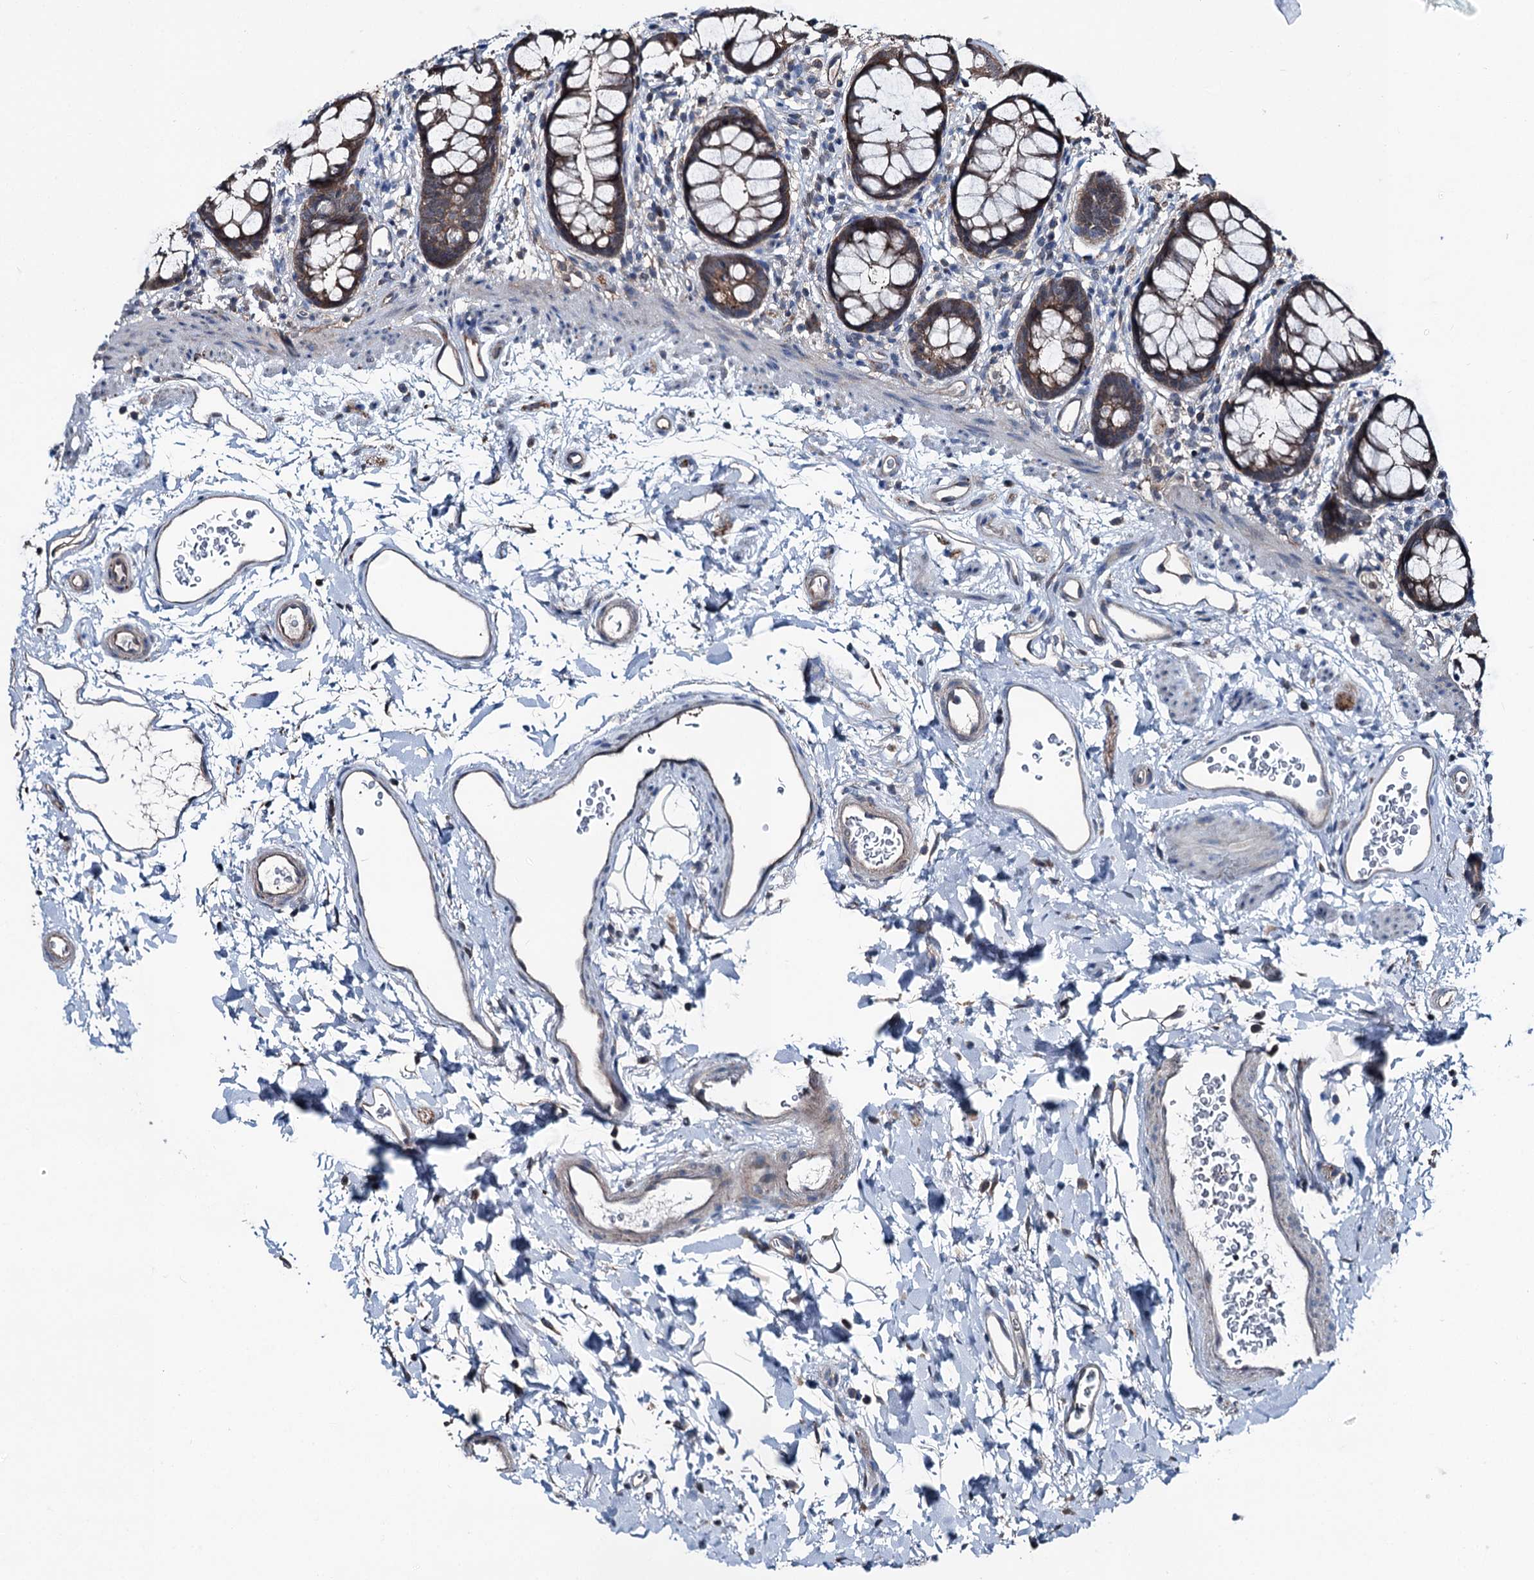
{"staining": {"intensity": "moderate", "quantity": ">75%", "location": "cytoplasmic/membranous"}, "tissue": "rectum", "cell_type": "Glandular cells", "image_type": "normal", "snomed": [{"axis": "morphology", "description": "Normal tissue, NOS"}, {"axis": "topography", "description": "Rectum"}], "caption": "The histopathology image exhibits immunohistochemical staining of normal rectum. There is moderate cytoplasmic/membranous expression is seen in about >75% of glandular cells. Using DAB (3,3'-diaminobenzidine) (brown) and hematoxylin (blue) stains, captured at high magnification using brightfield microscopy.", "gene": "PSMD13", "patient": {"sex": "female", "age": 65}}